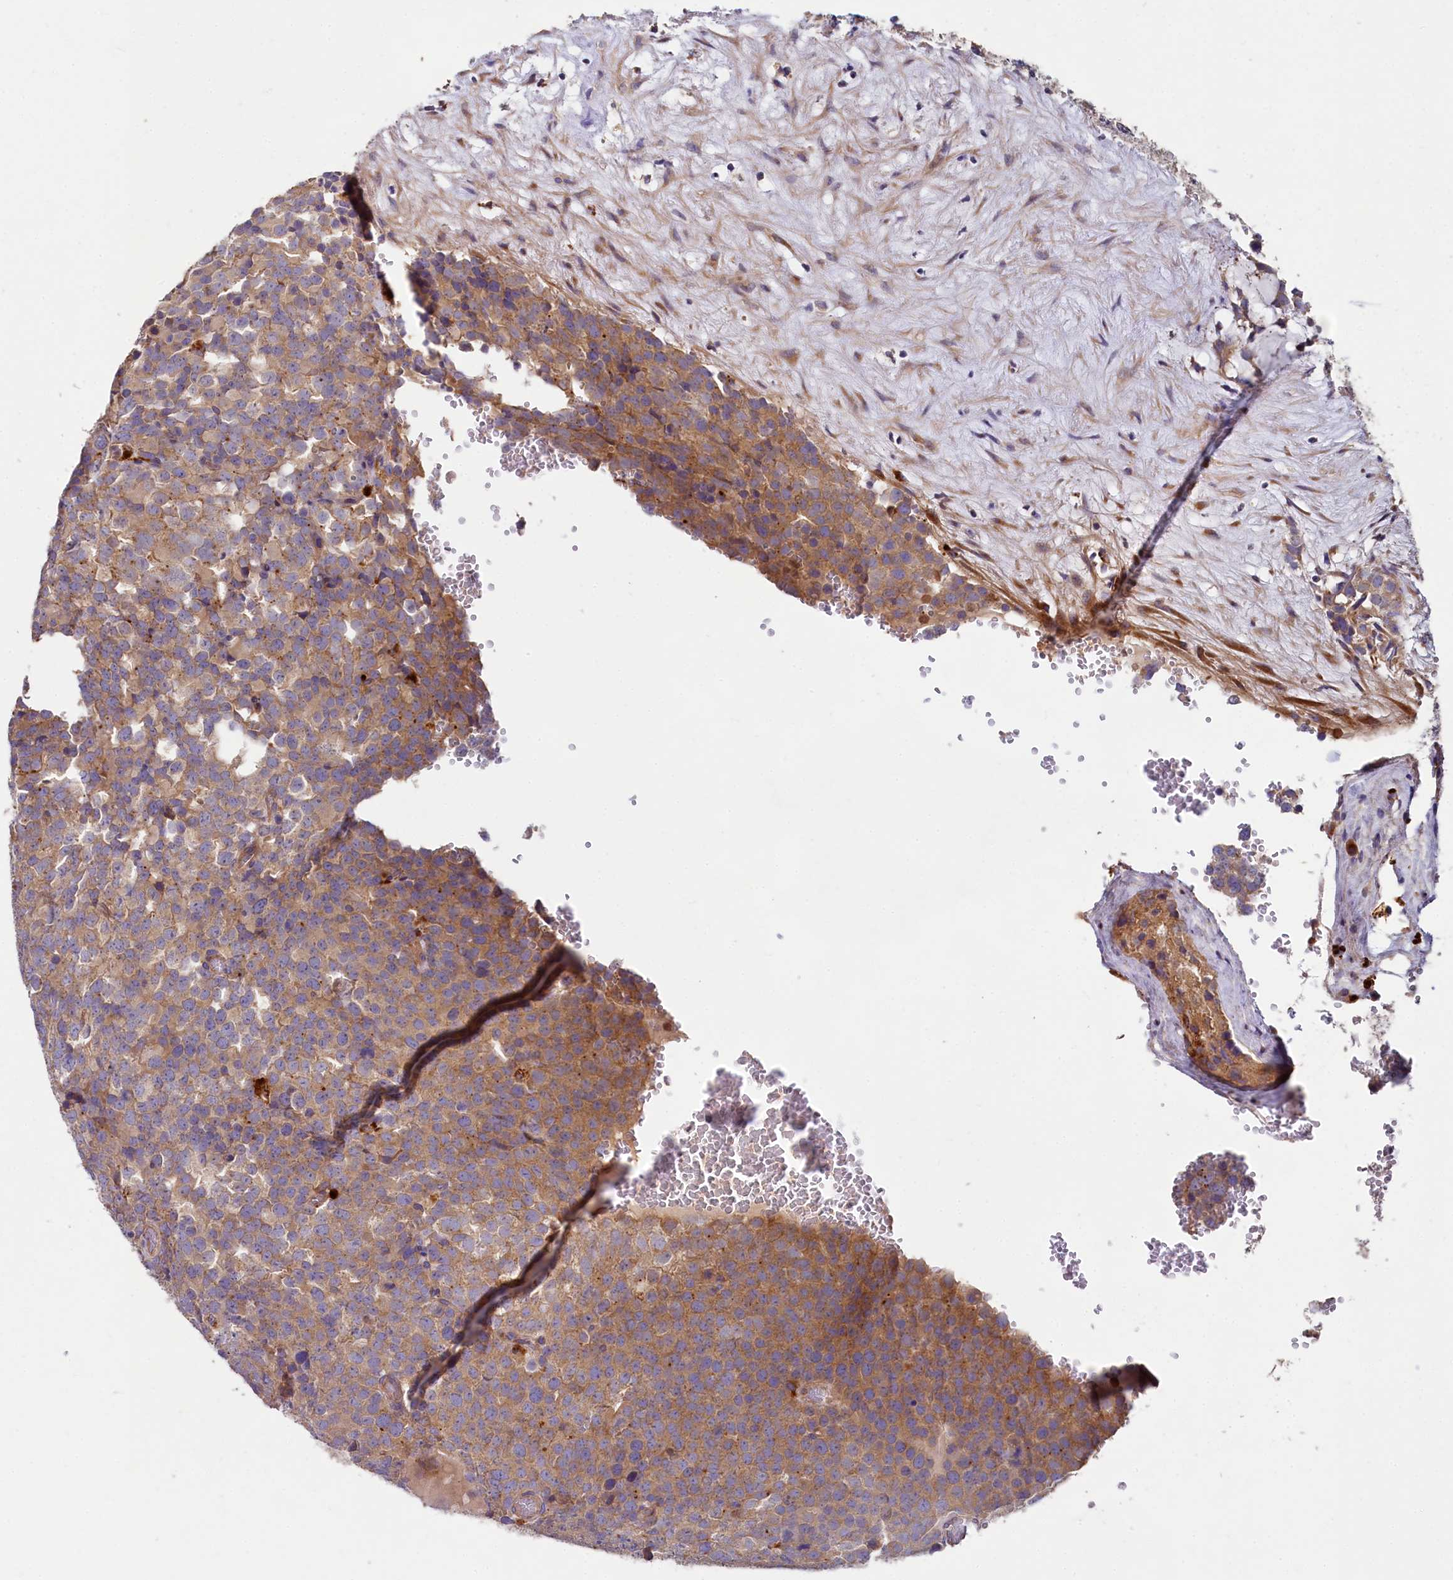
{"staining": {"intensity": "moderate", "quantity": ">75%", "location": "cytoplasmic/membranous"}, "tissue": "testis cancer", "cell_type": "Tumor cells", "image_type": "cancer", "snomed": [{"axis": "morphology", "description": "Seminoma, NOS"}, {"axis": "topography", "description": "Testis"}], "caption": "IHC of human testis cancer (seminoma) displays medium levels of moderate cytoplasmic/membranous positivity in about >75% of tumor cells.", "gene": "SPRYD3", "patient": {"sex": "male", "age": 71}}